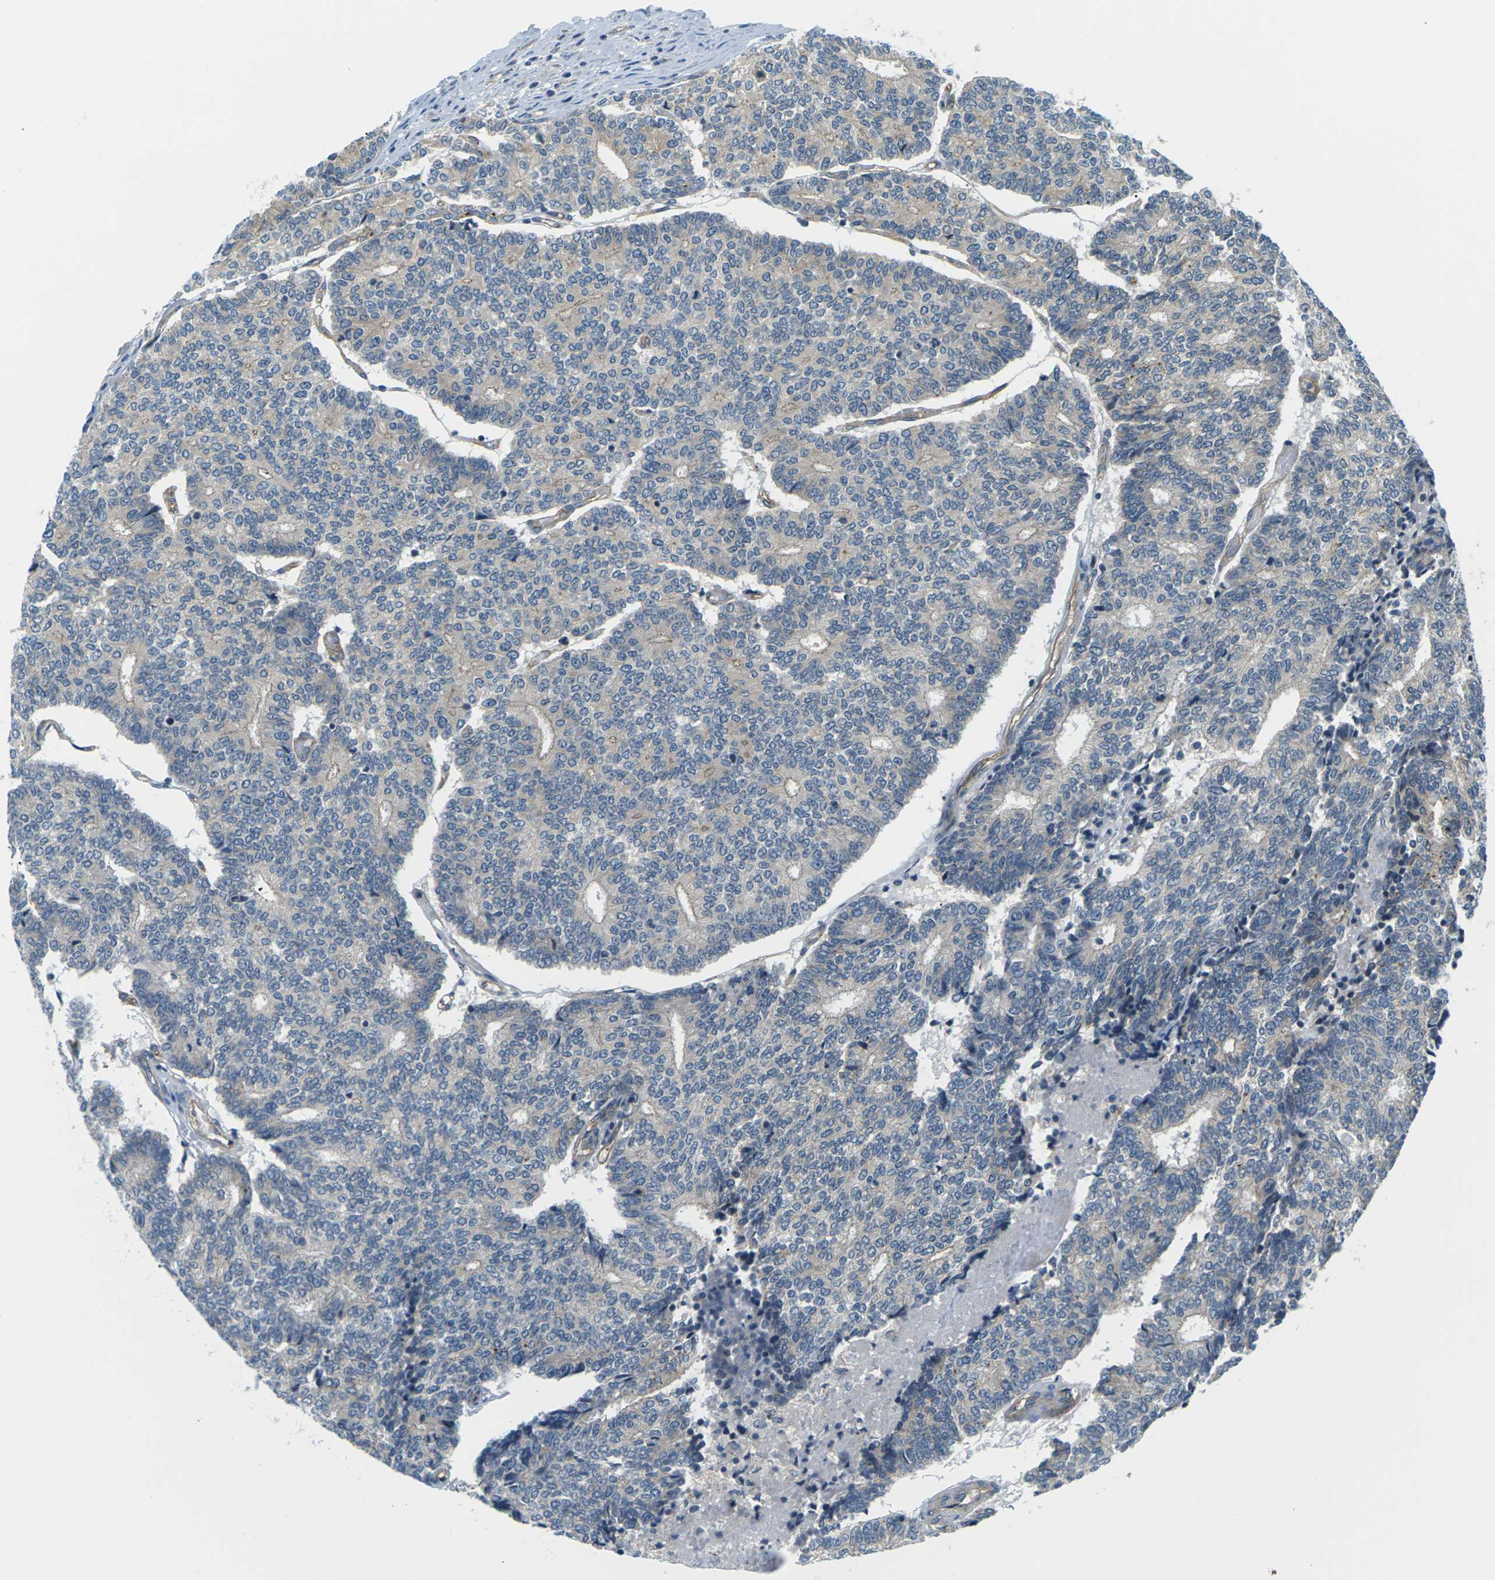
{"staining": {"intensity": "weak", "quantity": "<25%", "location": "cytoplasmic/membranous"}, "tissue": "prostate cancer", "cell_type": "Tumor cells", "image_type": "cancer", "snomed": [{"axis": "morphology", "description": "Normal tissue, NOS"}, {"axis": "morphology", "description": "Adenocarcinoma, High grade"}, {"axis": "topography", "description": "Prostate"}, {"axis": "topography", "description": "Seminal veicle"}], "caption": "IHC image of human prostate cancer (high-grade adenocarcinoma) stained for a protein (brown), which reveals no positivity in tumor cells.", "gene": "SLC13A3", "patient": {"sex": "male", "age": 55}}